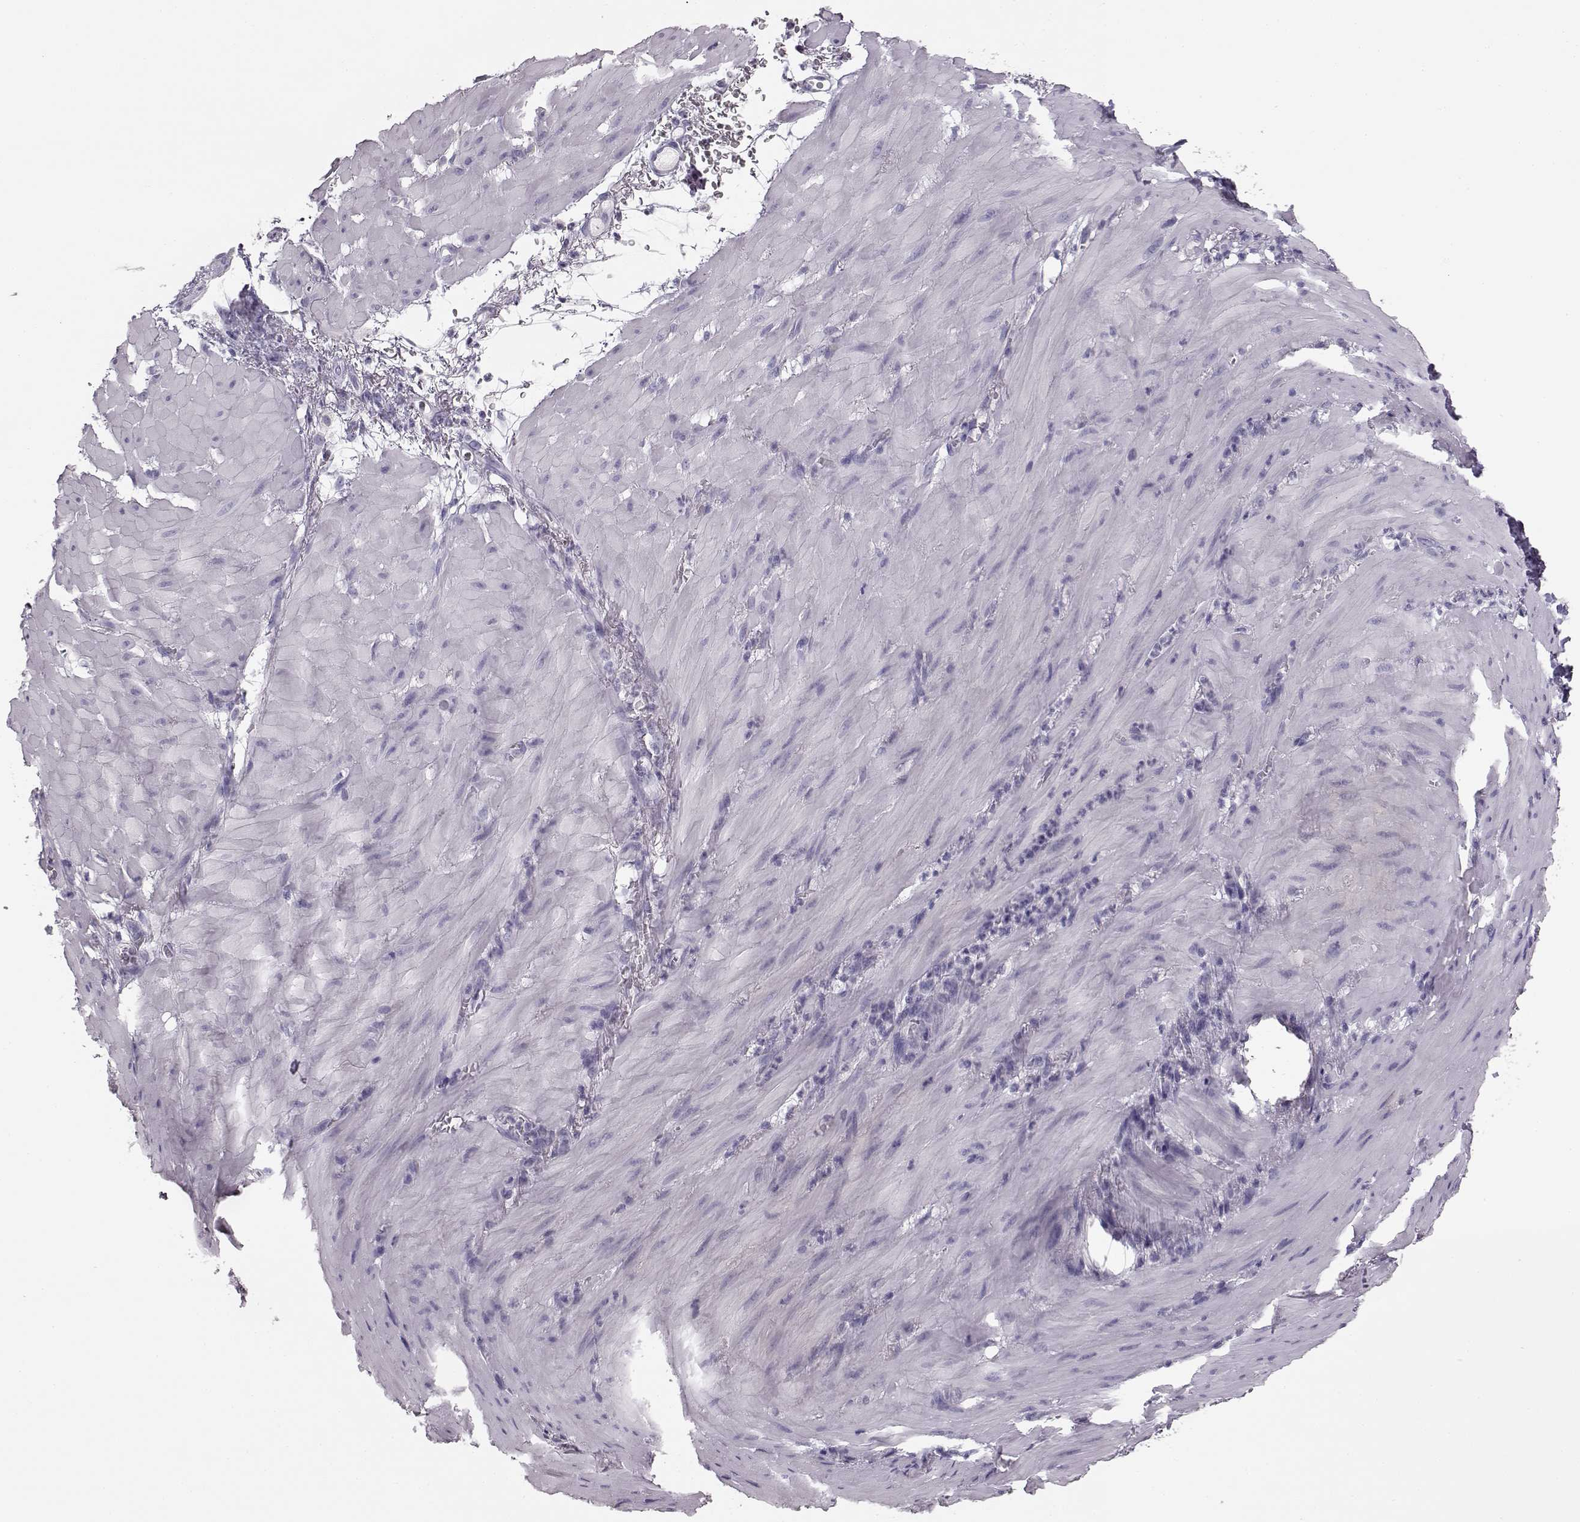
{"staining": {"intensity": "negative", "quantity": "none", "location": "none"}, "tissue": "stomach cancer", "cell_type": "Tumor cells", "image_type": "cancer", "snomed": [{"axis": "morphology", "description": "Normal tissue, NOS"}, {"axis": "morphology", "description": "Adenocarcinoma, NOS"}, {"axis": "topography", "description": "Esophagus"}, {"axis": "topography", "description": "Stomach, upper"}], "caption": "Tumor cells are negative for brown protein staining in stomach cancer.", "gene": "BFSP2", "patient": {"sex": "male", "age": 74}}